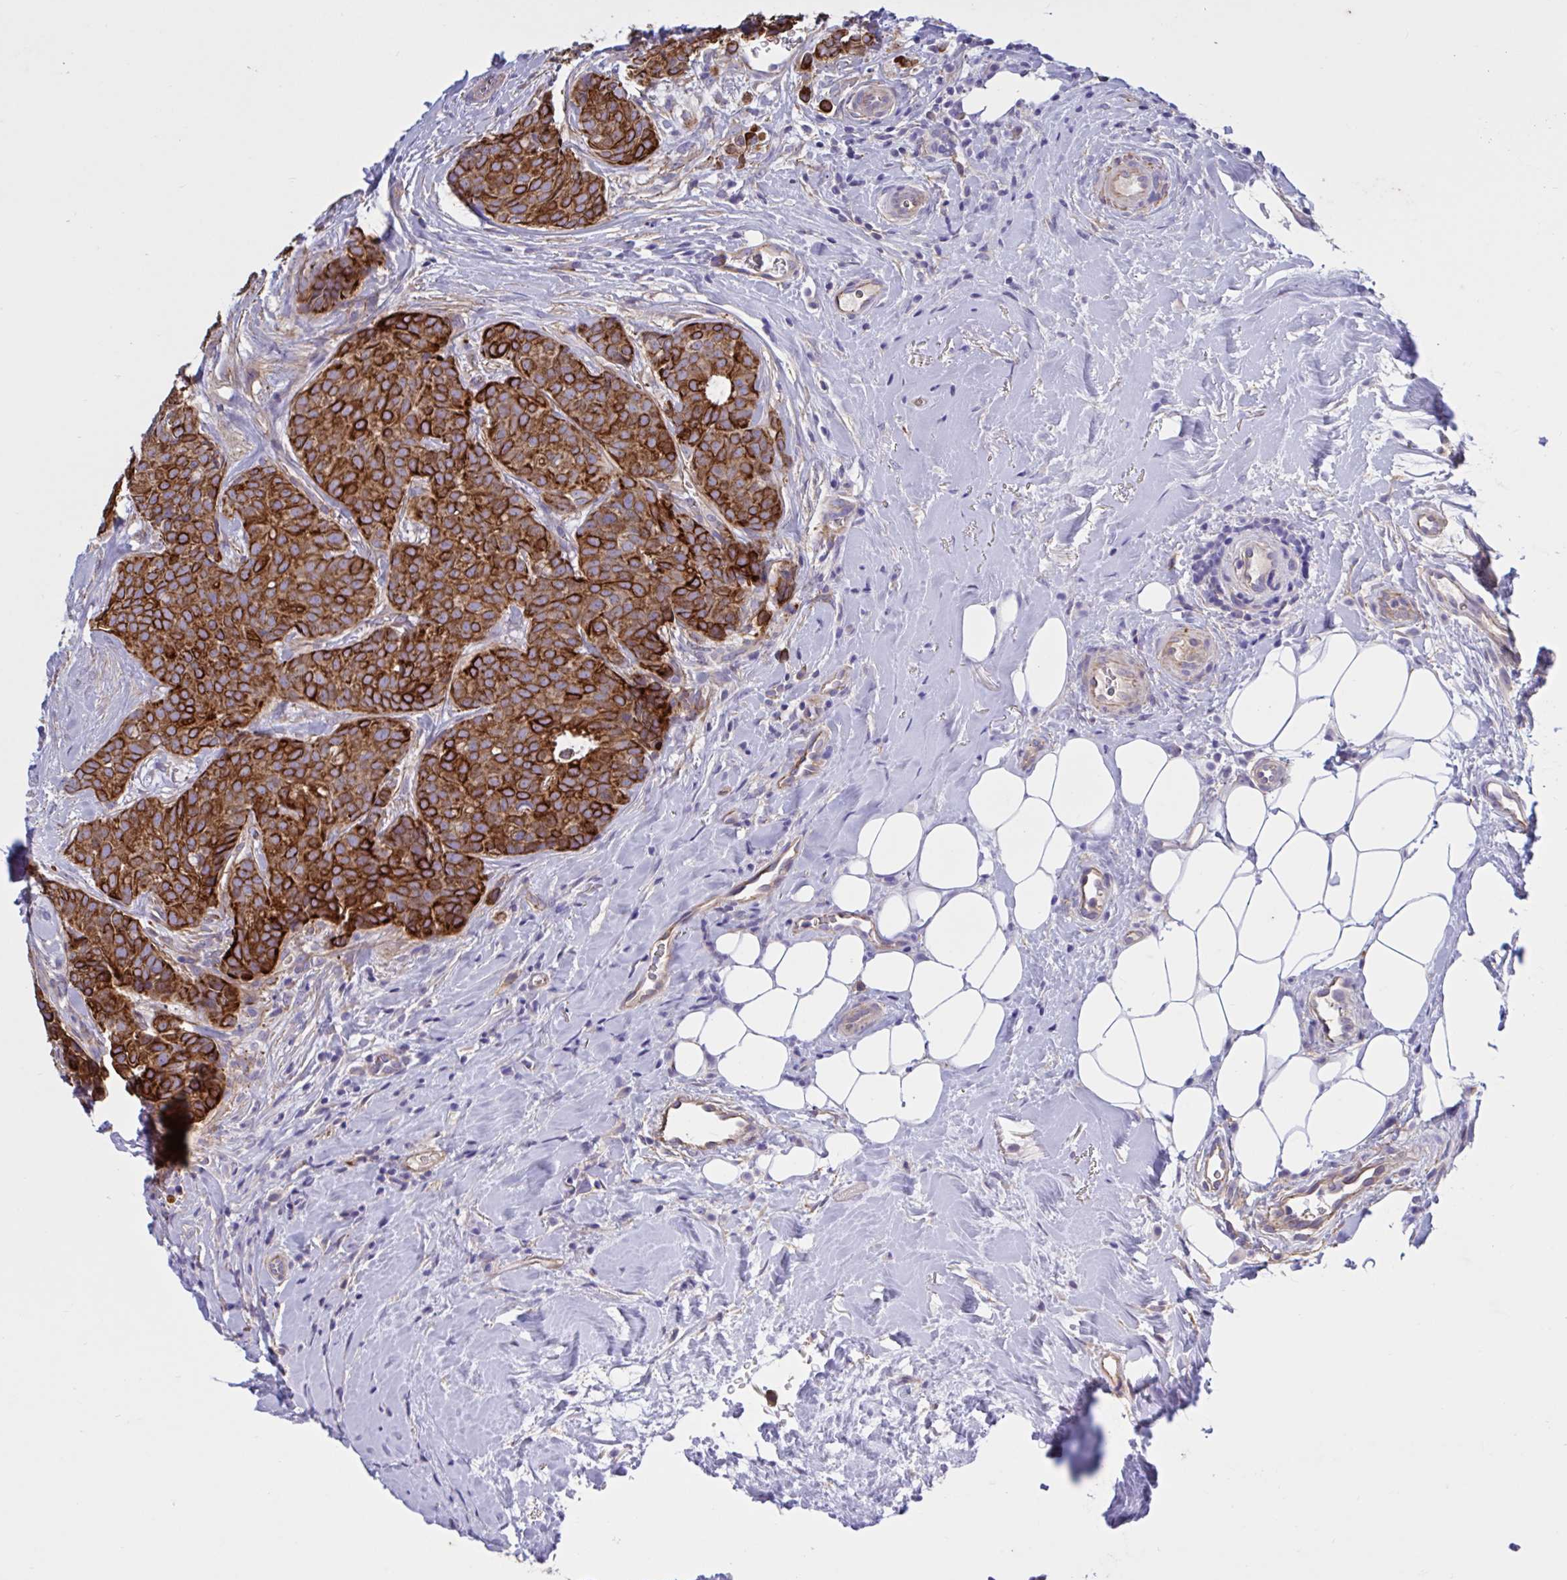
{"staining": {"intensity": "strong", "quantity": ">75%", "location": "cytoplasmic/membranous"}, "tissue": "breast cancer", "cell_type": "Tumor cells", "image_type": "cancer", "snomed": [{"axis": "morphology", "description": "Duct carcinoma"}, {"axis": "topography", "description": "Breast"}], "caption": "The image exhibits staining of intraductal carcinoma (breast), revealing strong cytoplasmic/membranous protein expression (brown color) within tumor cells.", "gene": "SLC66A1", "patient": {"sex": "female", "age": 84}}